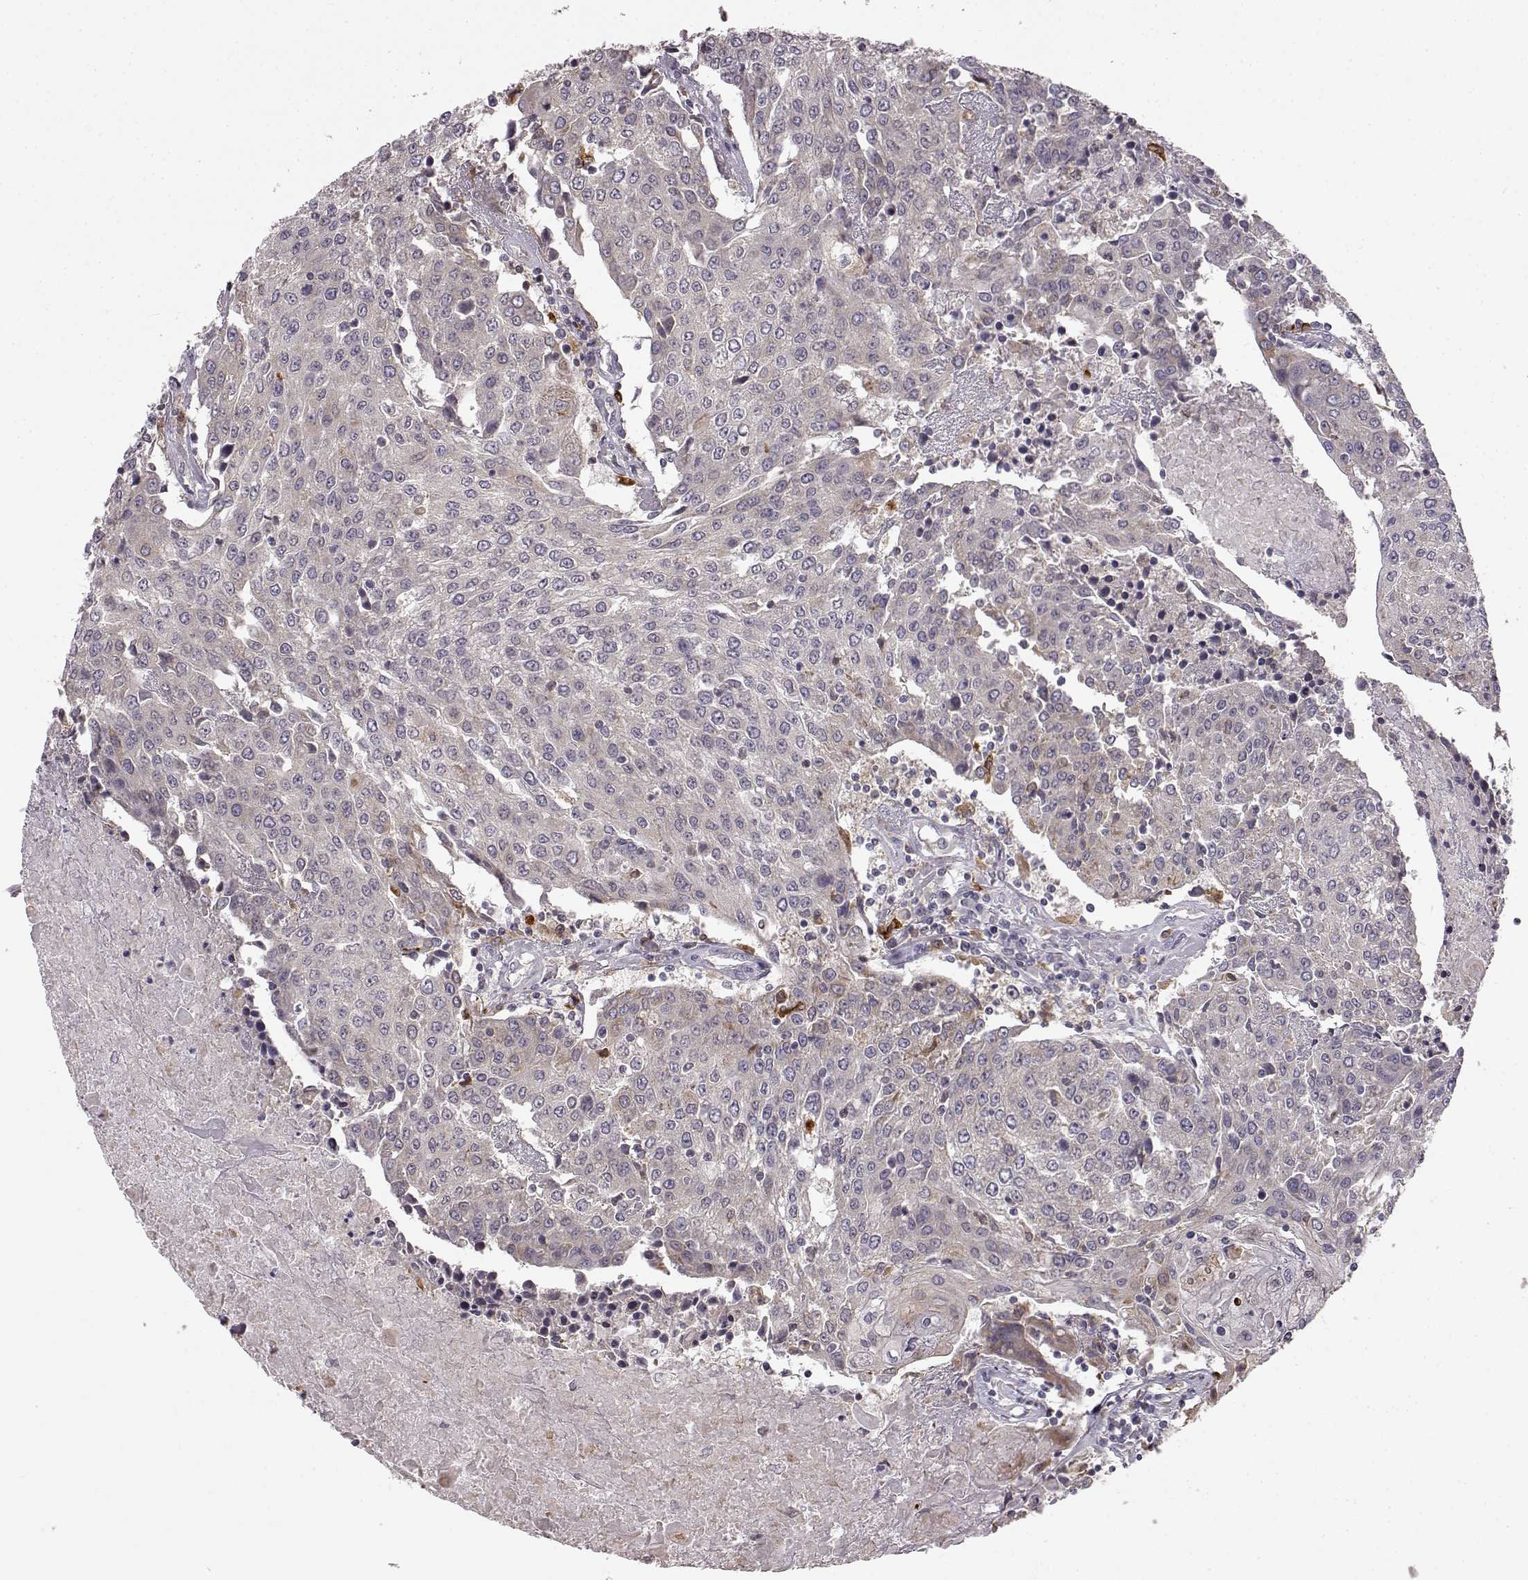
{"staining": {"intensity": "weak", "quantity": "<25%", "location": "cytoplasmic/membranous"}, "tissue": "urothelial cancer", "cell_type": "Tumor cells", "image_type": "cancer", "snomed": [{"axis": "morphology", "description": "Urothelial carcinoma, High grade"}, {"axis": "topography", "description": "Urinary bladder"}], "caption": "DAB immunohistochemical staining of human urothelial cancer shows no significant expression in tumor cells.", "gene": "SPAG17", "patient": {"sex": "female", "age": 85}}